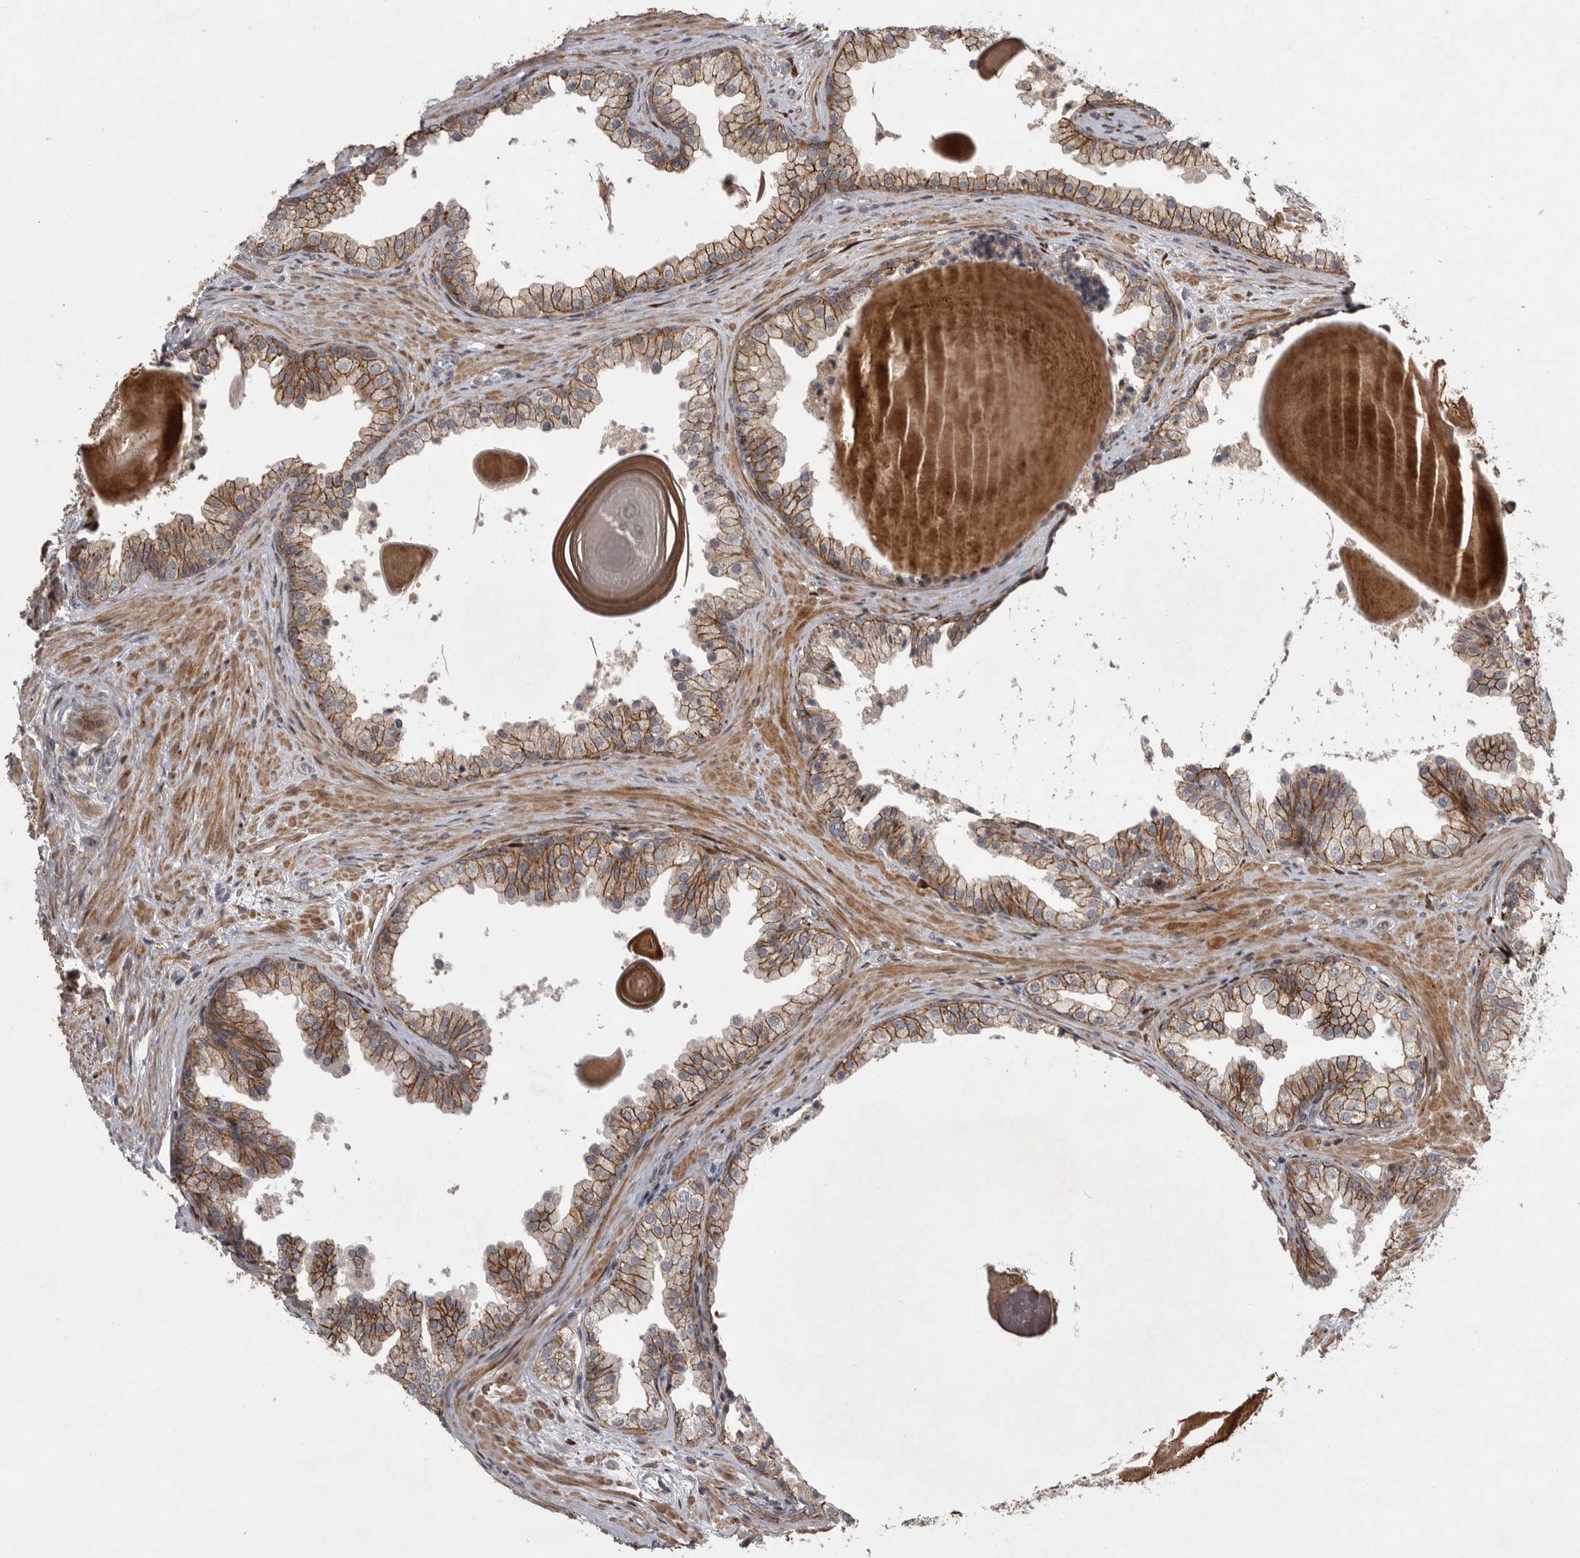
{"staining": {"intensity": "moderate", "quantity": ">75%", "location": "cytoplasmic/membranous"}, "tissue": "prostate", "cell_type": "Glandular cells", "image_type": "normal", "snomed": [{"axis": "morphology", "description": "Normal tissue, NOS"}, {"axis": "topography", "description": "Prostate"}], "caption": "Brown immunohistochemical staining in unremarkable prostate reveals moderate cytoplasmic/membranous staining in approximately >75% of glandular cells.", "gene": "MPDZ", "patient": {"sex": "male", "age": 48}}